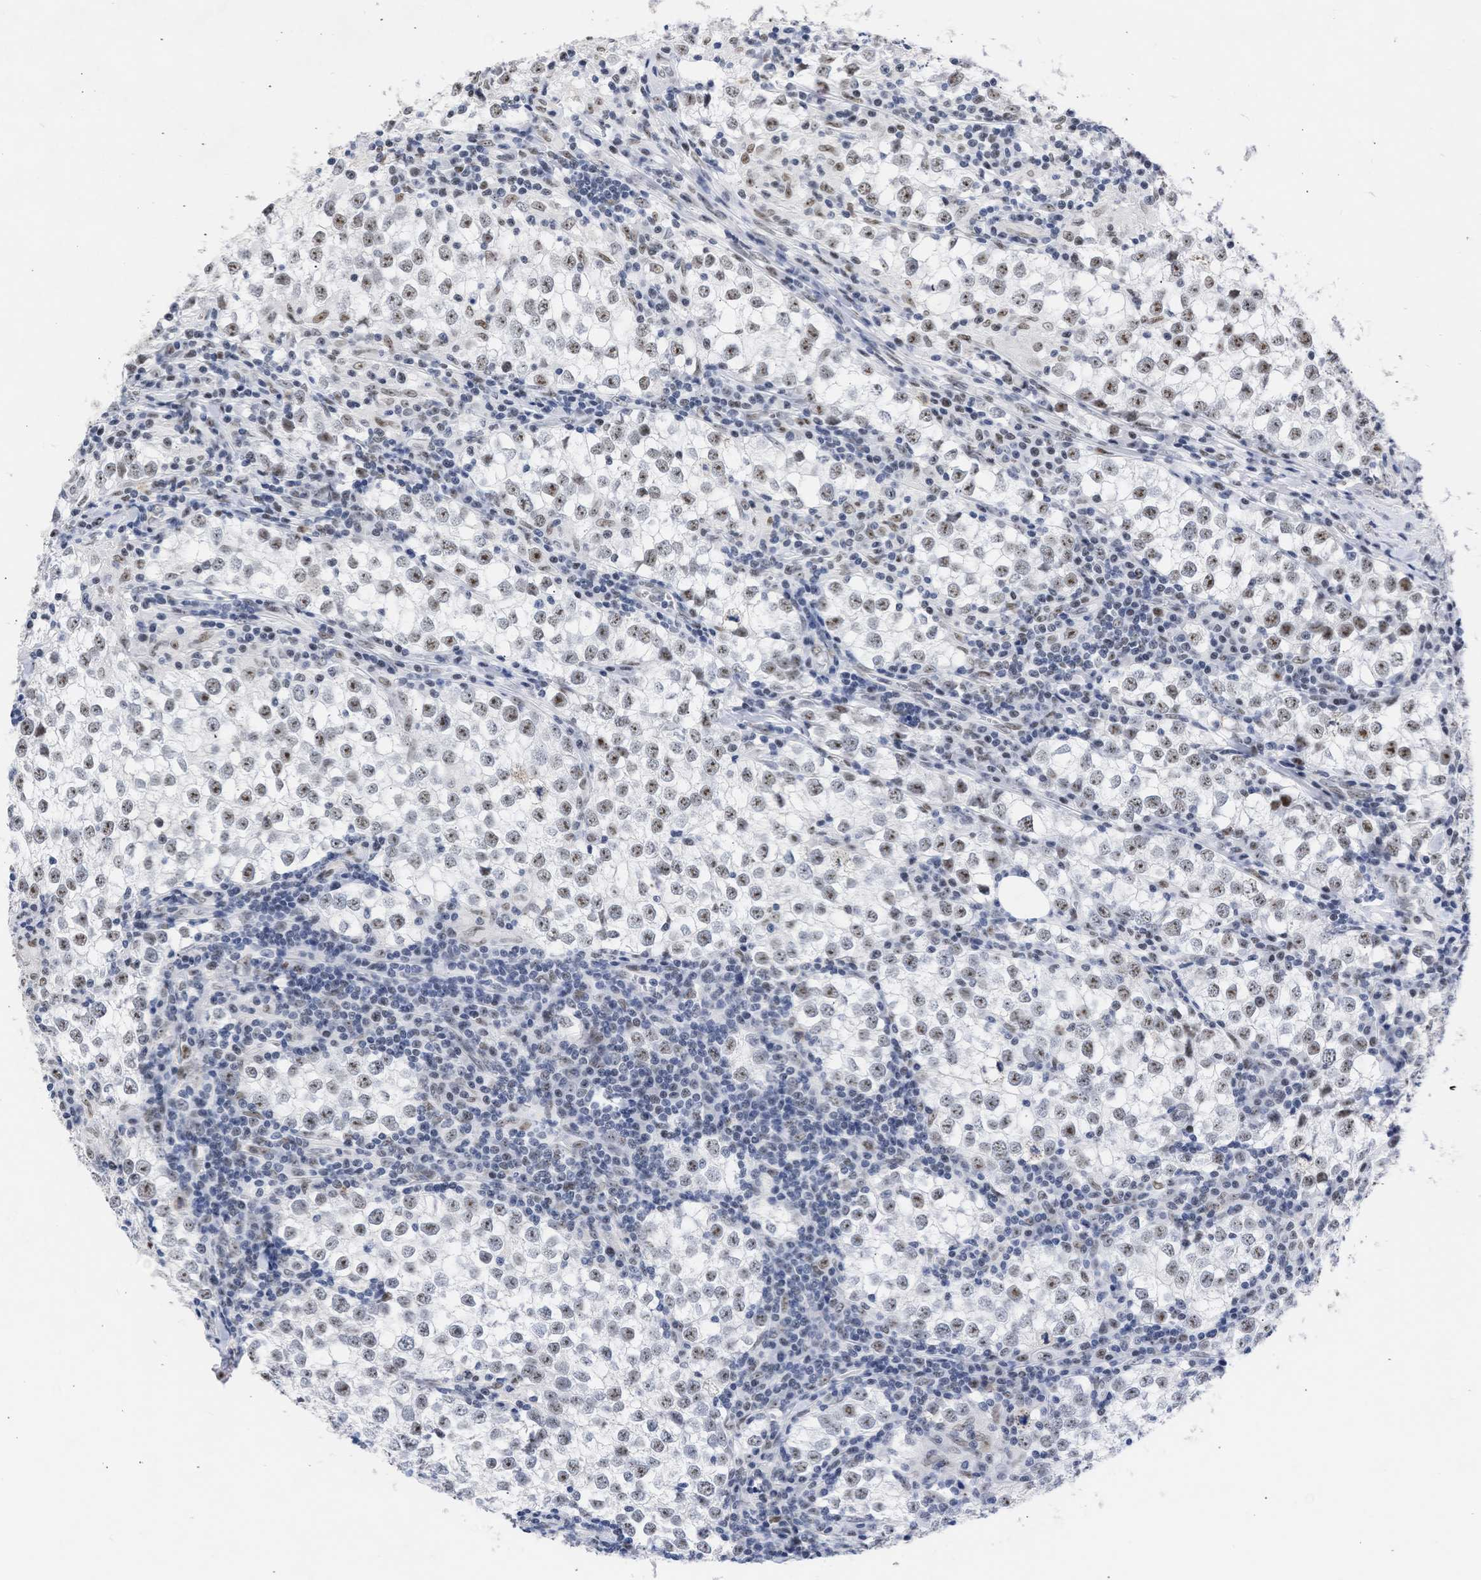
{"staining": {"intensity": "moderate", "quantity": ">75%", "location": "nuclear"}, "tissue": "testis cancer", "cell_type": "Tumor cells", "image_type": "cancer", "snomed": [{"axis": "morphology", "description": "Seminoma, NOS"}, {"axis": "morphology", "description": "Carcinoma, Embryonal, NOS"}, {"axis": "topography", "description": "Testis"}], "caption": "Tumor cells show moderate nuclear staining in approximately >75% of cells in testis seminoma.", "gene": "DDX41", "patient": {"sex": "male", "age": 36}}